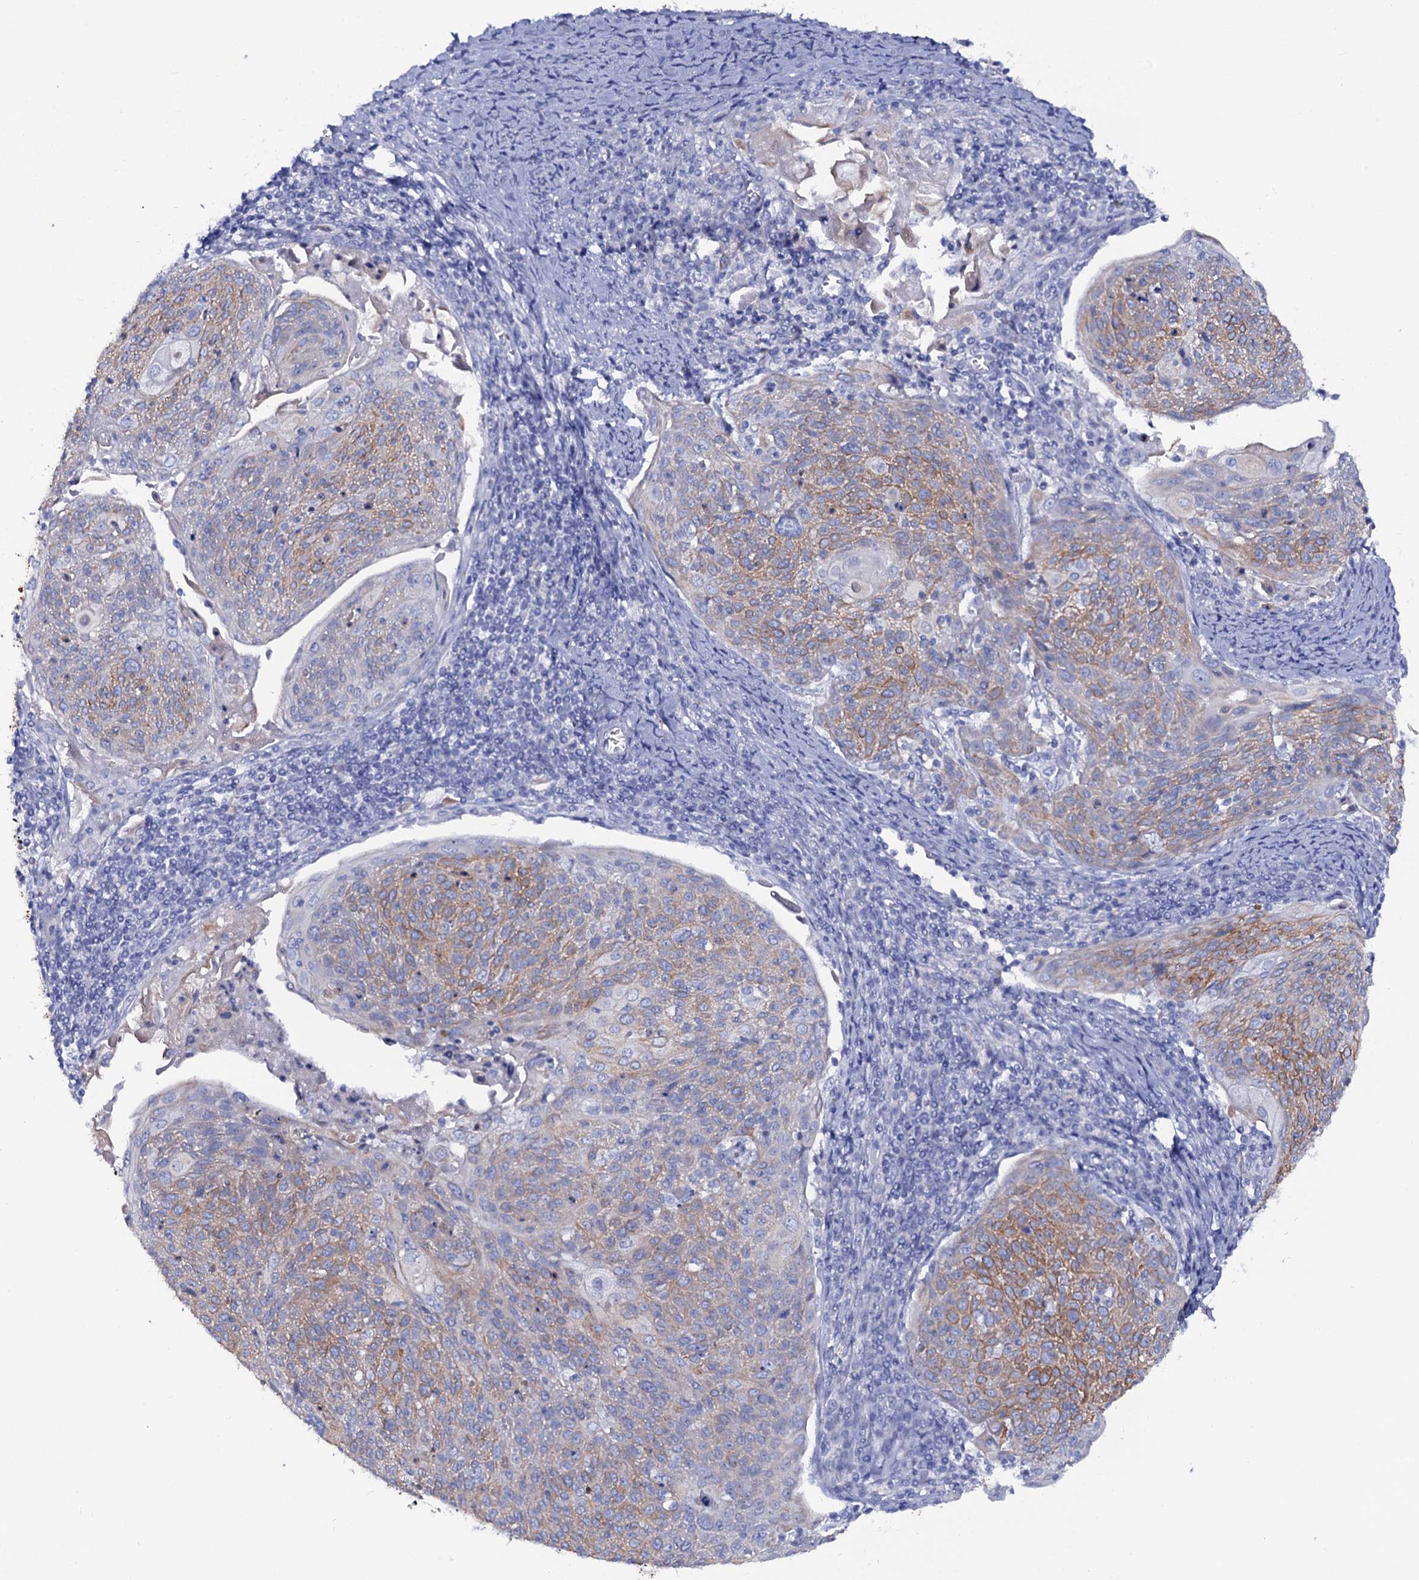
{"staining": {"intensity": "moderate", "quantity": "25%-75%", "location": "cytoplasmic/membranous"}, "tissue": "cervical cancer", "cell_type": "Tumor cells", "image_type": "cancer", "snomed": [{"axis": "morphology", "description": "Squamous cell carcinoma, NOS"}, {"axis": "topography", "description": "Cervix"}], "caption": "The micrograph shows immunohistochemical staining of cervical cancer (squamous cell carcinoma). There is moderate cytoplasmic/membranous expression is present in approximately 25%-75% of tumor cells.", "gene": "RAB3IP", "patient": {"sex": "female", "age": 67}}